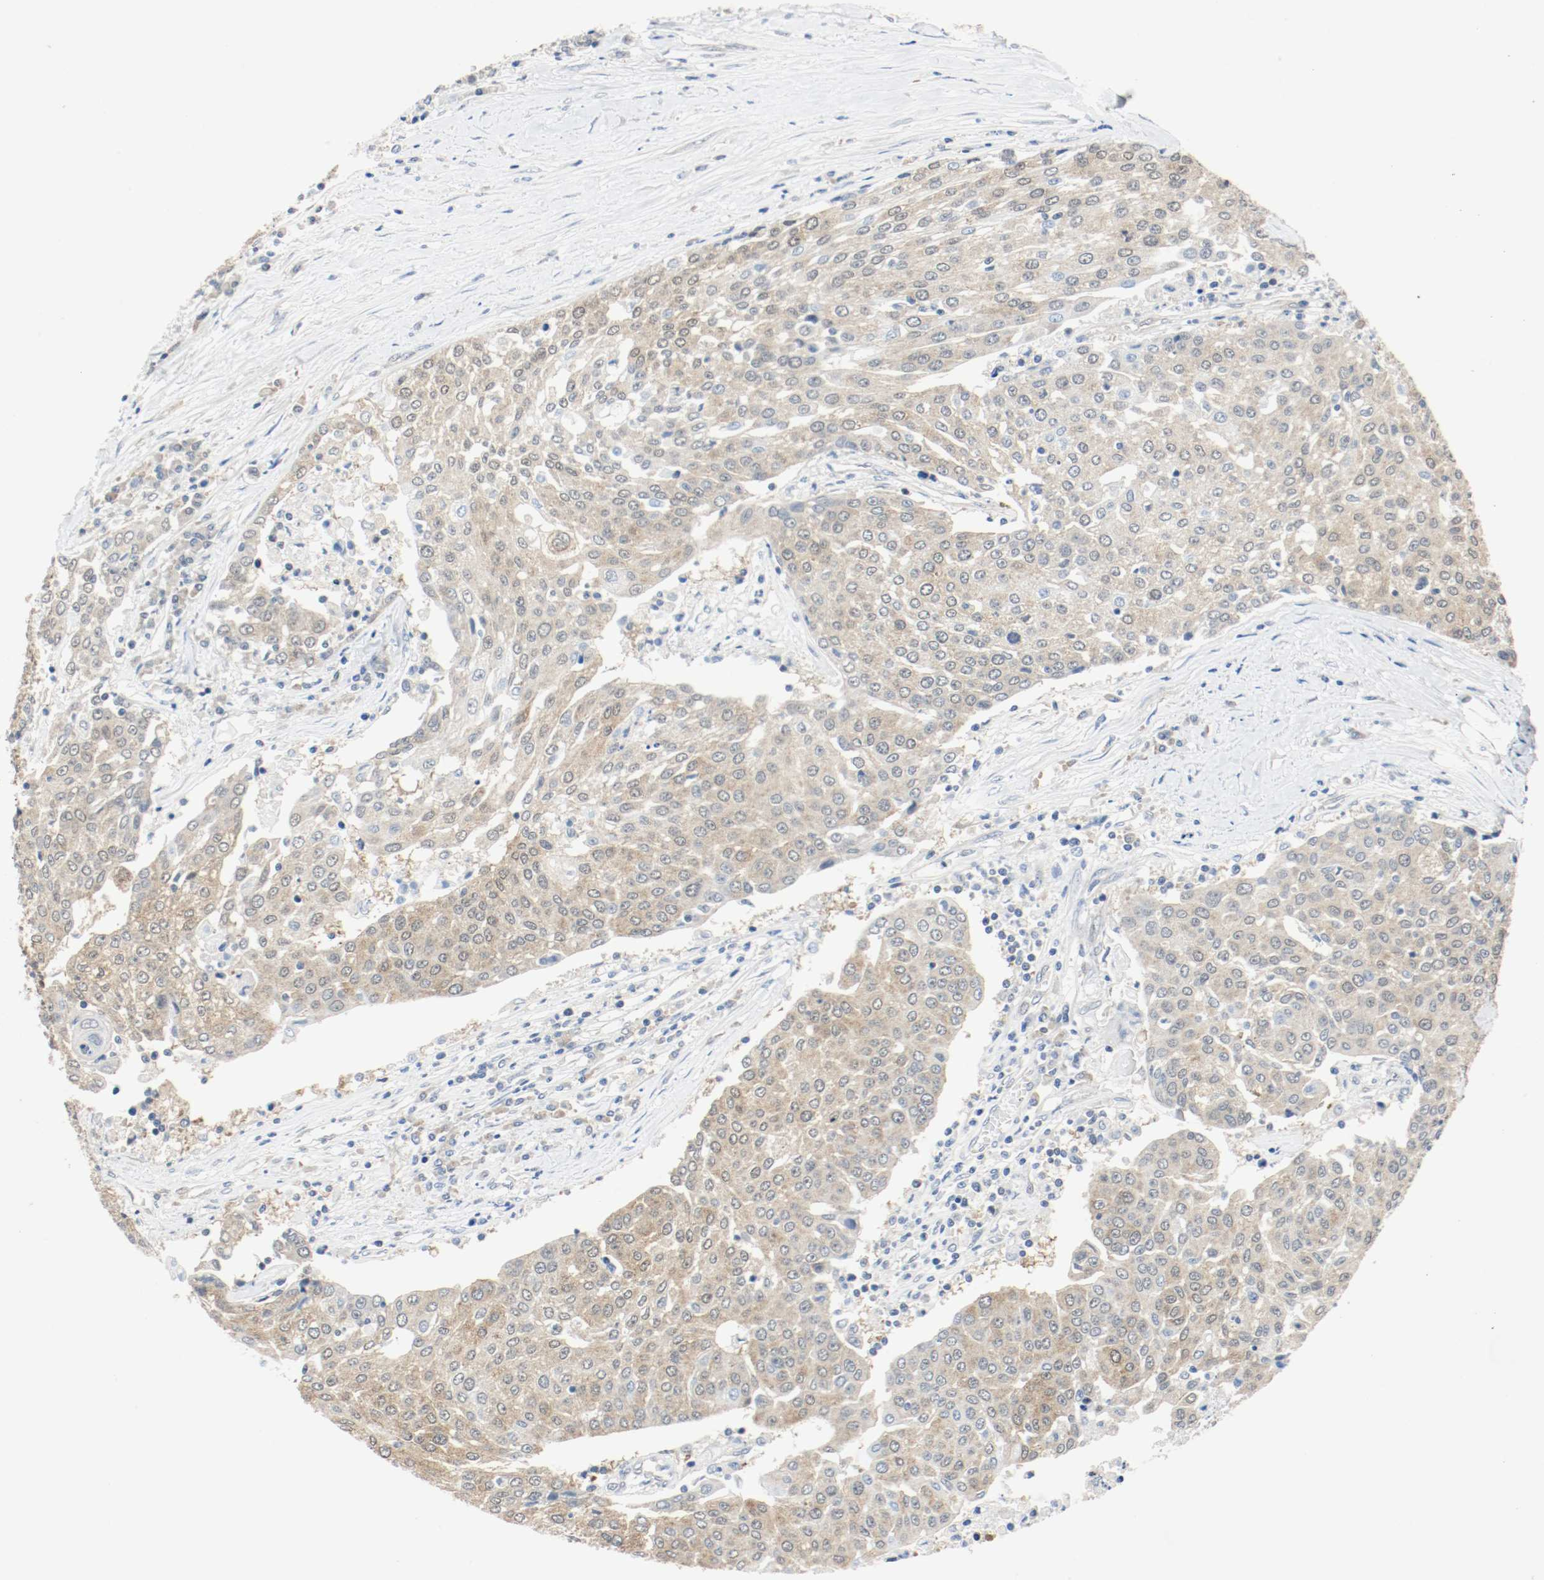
{"staining": {"intensity": "weak", "quantity": ">75%", "location": "cytoplasmic/membranous"}, "tissue": "urothelial cancer", "cell_type": "Tumor cells", "image_type": "cancer", "snomed": [{"axis": "morphology", "description": "Urothelial carcinoma, High grade"}, {"axis": "topography", "description": "Urinary bladder"}], "caption": "A photomicrograph of human urothelial carcinoma (high-grade) stained for a protein exhibits weak cytoplasmic/membranous brown staining in tumor cells.", "gene": "PPME1", "patient": {"sex": "female", "age": 85}}